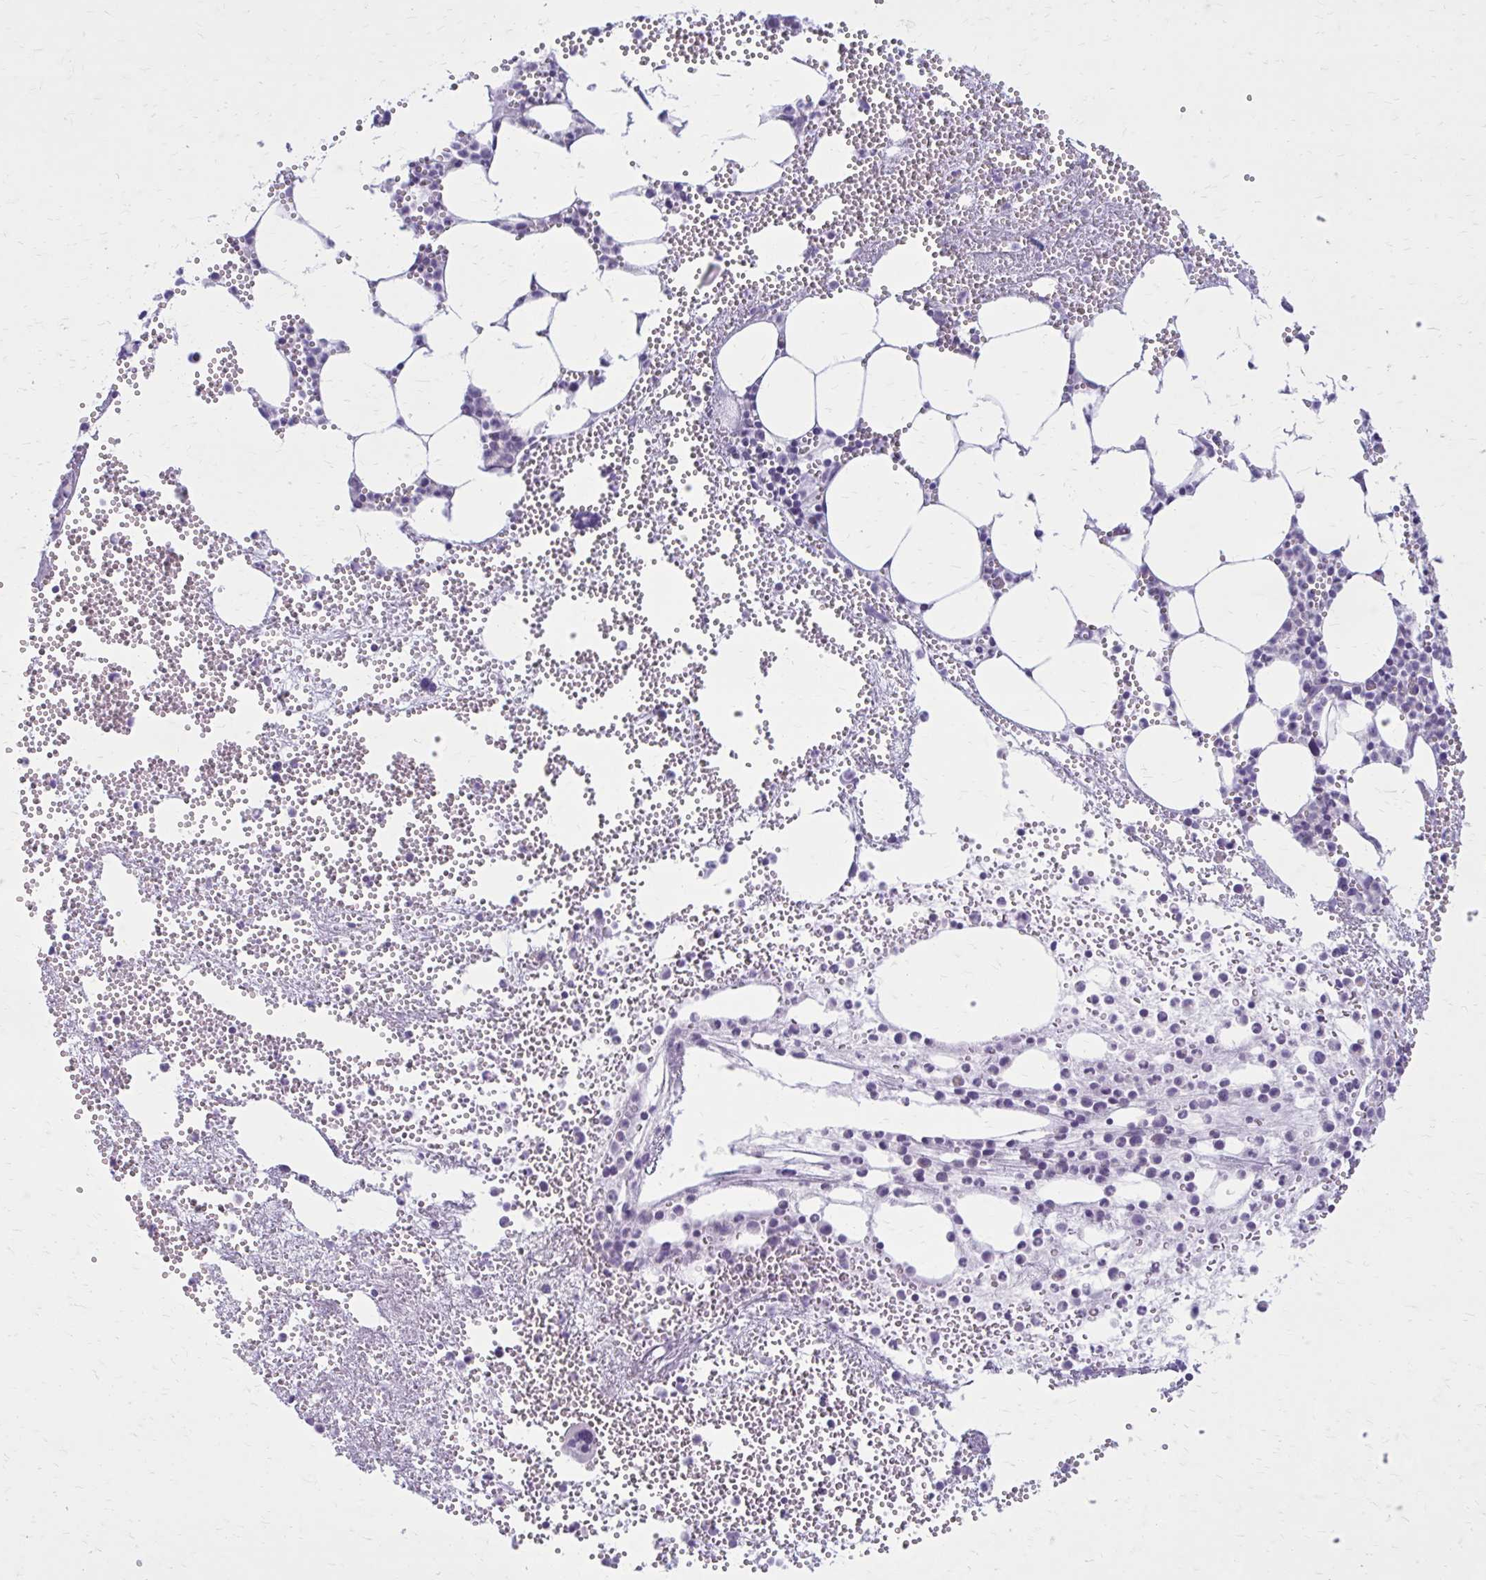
{"staining": {"intensity": "negative", "quantity": "none", "location": "none"}, "tissue": "bone marrow", "cell_type": "Hematopoietic cells", "image_type": "normal", "snomed": [{"axis": "morphology", "description": "Normal tissue, NOS"}, {"axis": "topography", "description": "Bone marrow"}], "caption": "Hematopoietic cells are negative for brown protein staining in normal bone marrow. (DAB (3,3'-diaminobenzidine) immunohistochemistry with hematoxylin counter stain).", "gene": "GIGYF2", "patient": {"sex": "female", "age": 57}}